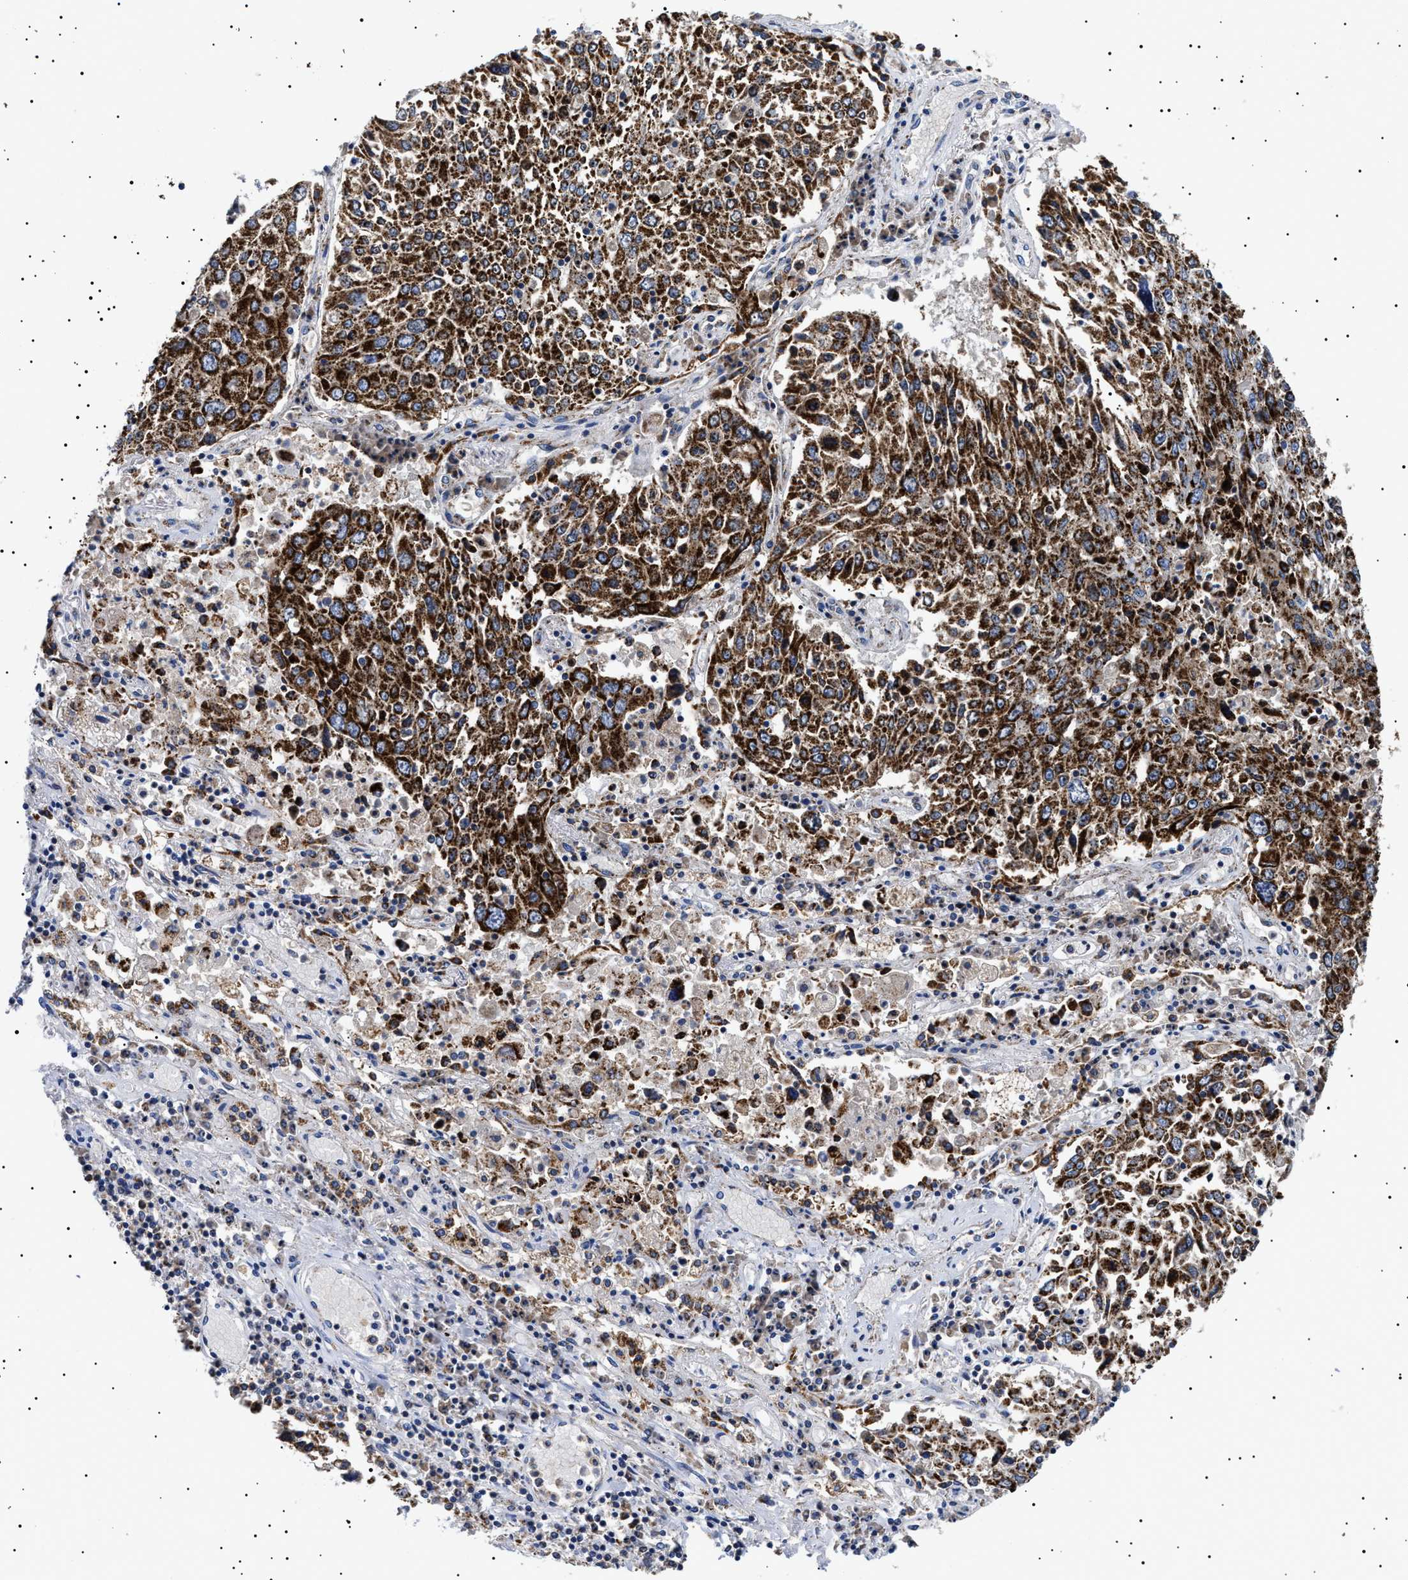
{"staining": {"intensity": "strong", "quantity": ">75%", "location": "cytoplasmic/membranous"}, "tissue": "lung cancer", "cell_type": "Tumor cells", "image_type": "cancer", "snomed": [{"axis": "morphology", "description": "Squamous cell carcinoma, NOS"}, {"axis": "topography", "description": "Lung"}], "caption": "Lung cancer stained with a brown dye reveals strong cytoplasmic/membranous positive staining in about >75% of tumor cells.", "gene": "CHRDL2", "patient": {"sex": "male", "age": 65}}